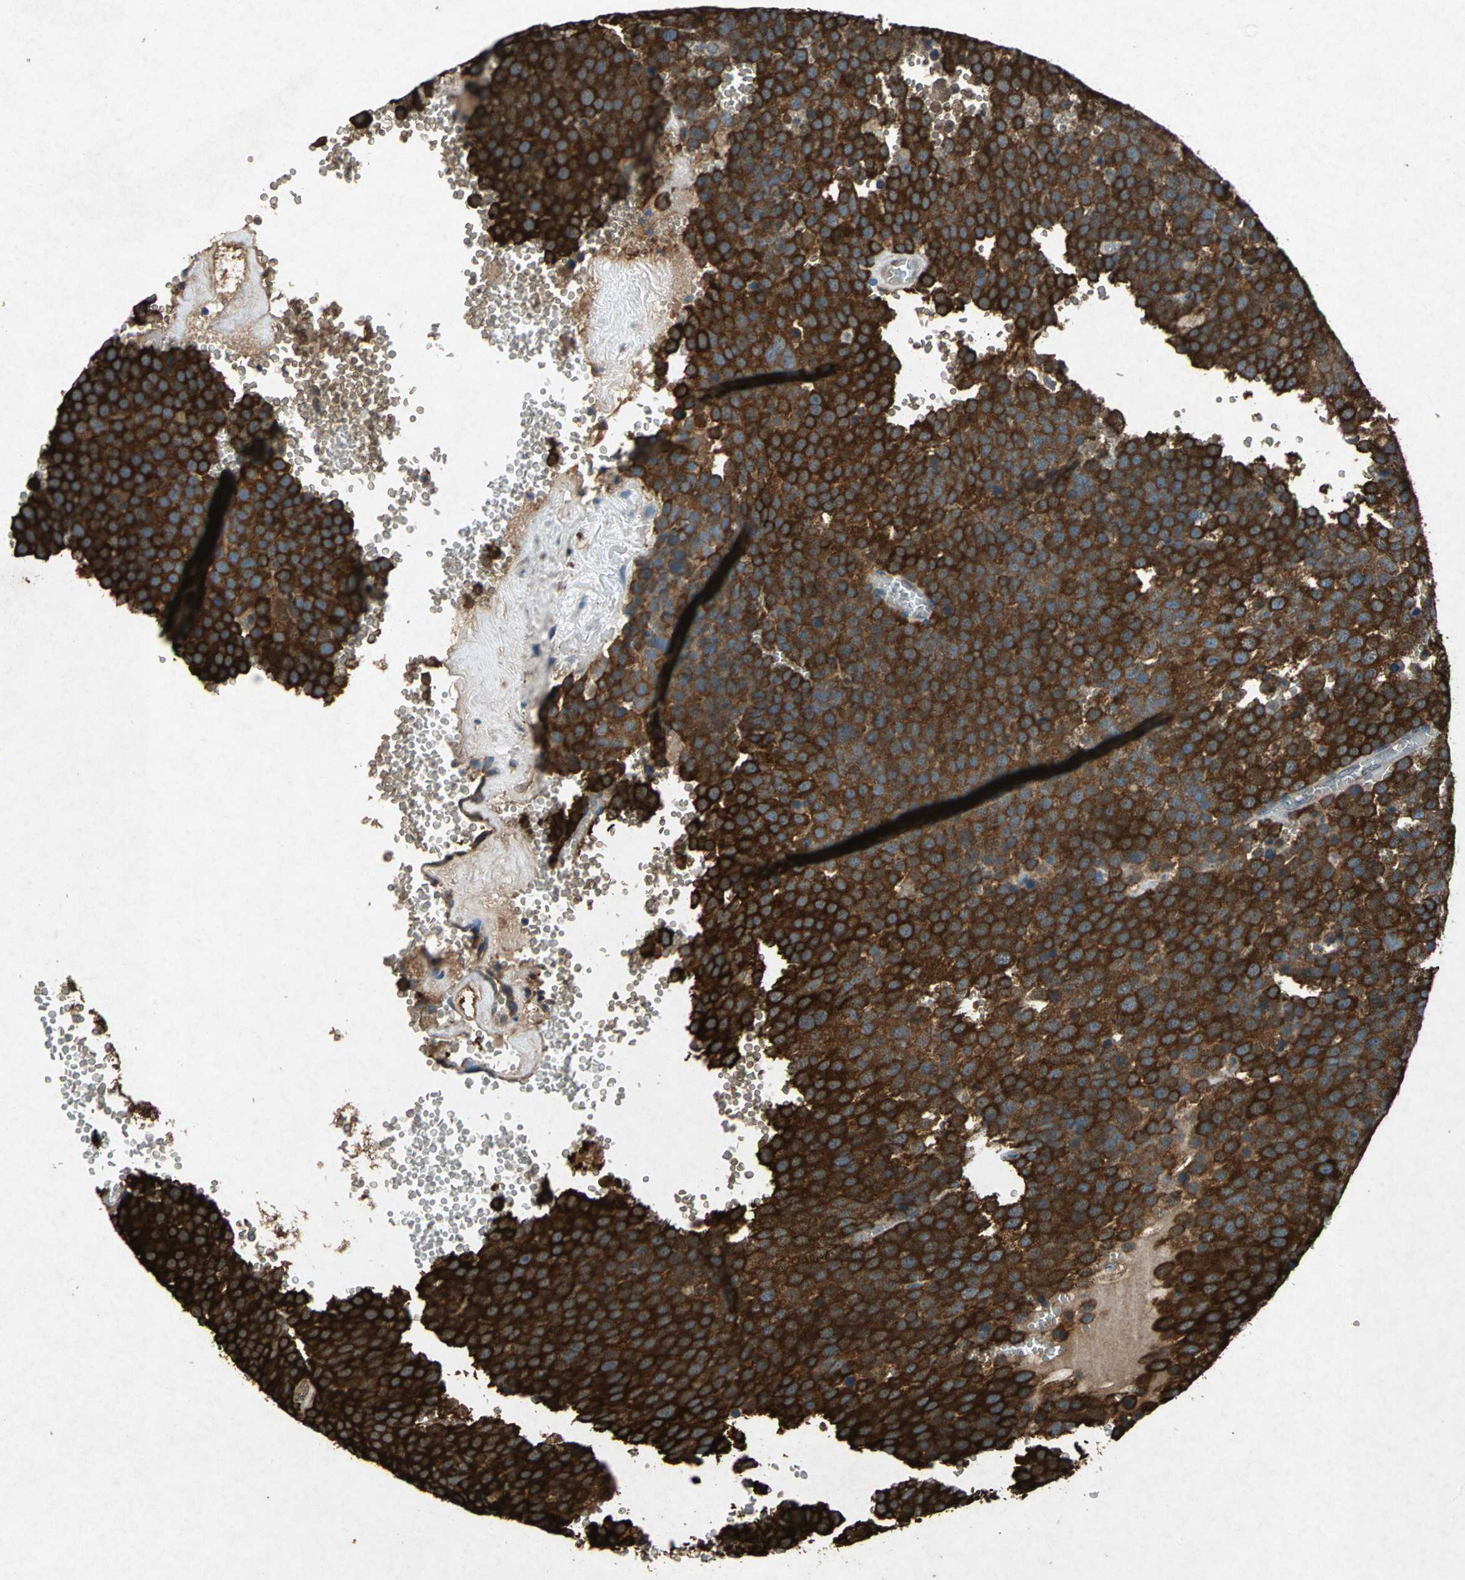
{"staining": {"intensity": "strong", "quantity": ">75%", "location": "cytoplasmic/membranous"}, "tissue": "testis cancer", "cell_type": "Tumor cells", "image_type": "cancer", "snomed": [{"axis": "morphology", "description": "Seminoma, NOS"}, {"axis": "topography", "description": "Testis"}], "caption": "Testis cancer (seminoma) tissue reveals strong cytoplasmic/membranous positivity in about >75% of tumor cells, visualized by immunohistochemistry. The protein of interest is stained brown, and the nuclei are stained in blue (DAB IHC with brightfield microscopy, high magnification).", "gene": "HSP90AB1", "patient": {"sex": "male", "age": 71}}